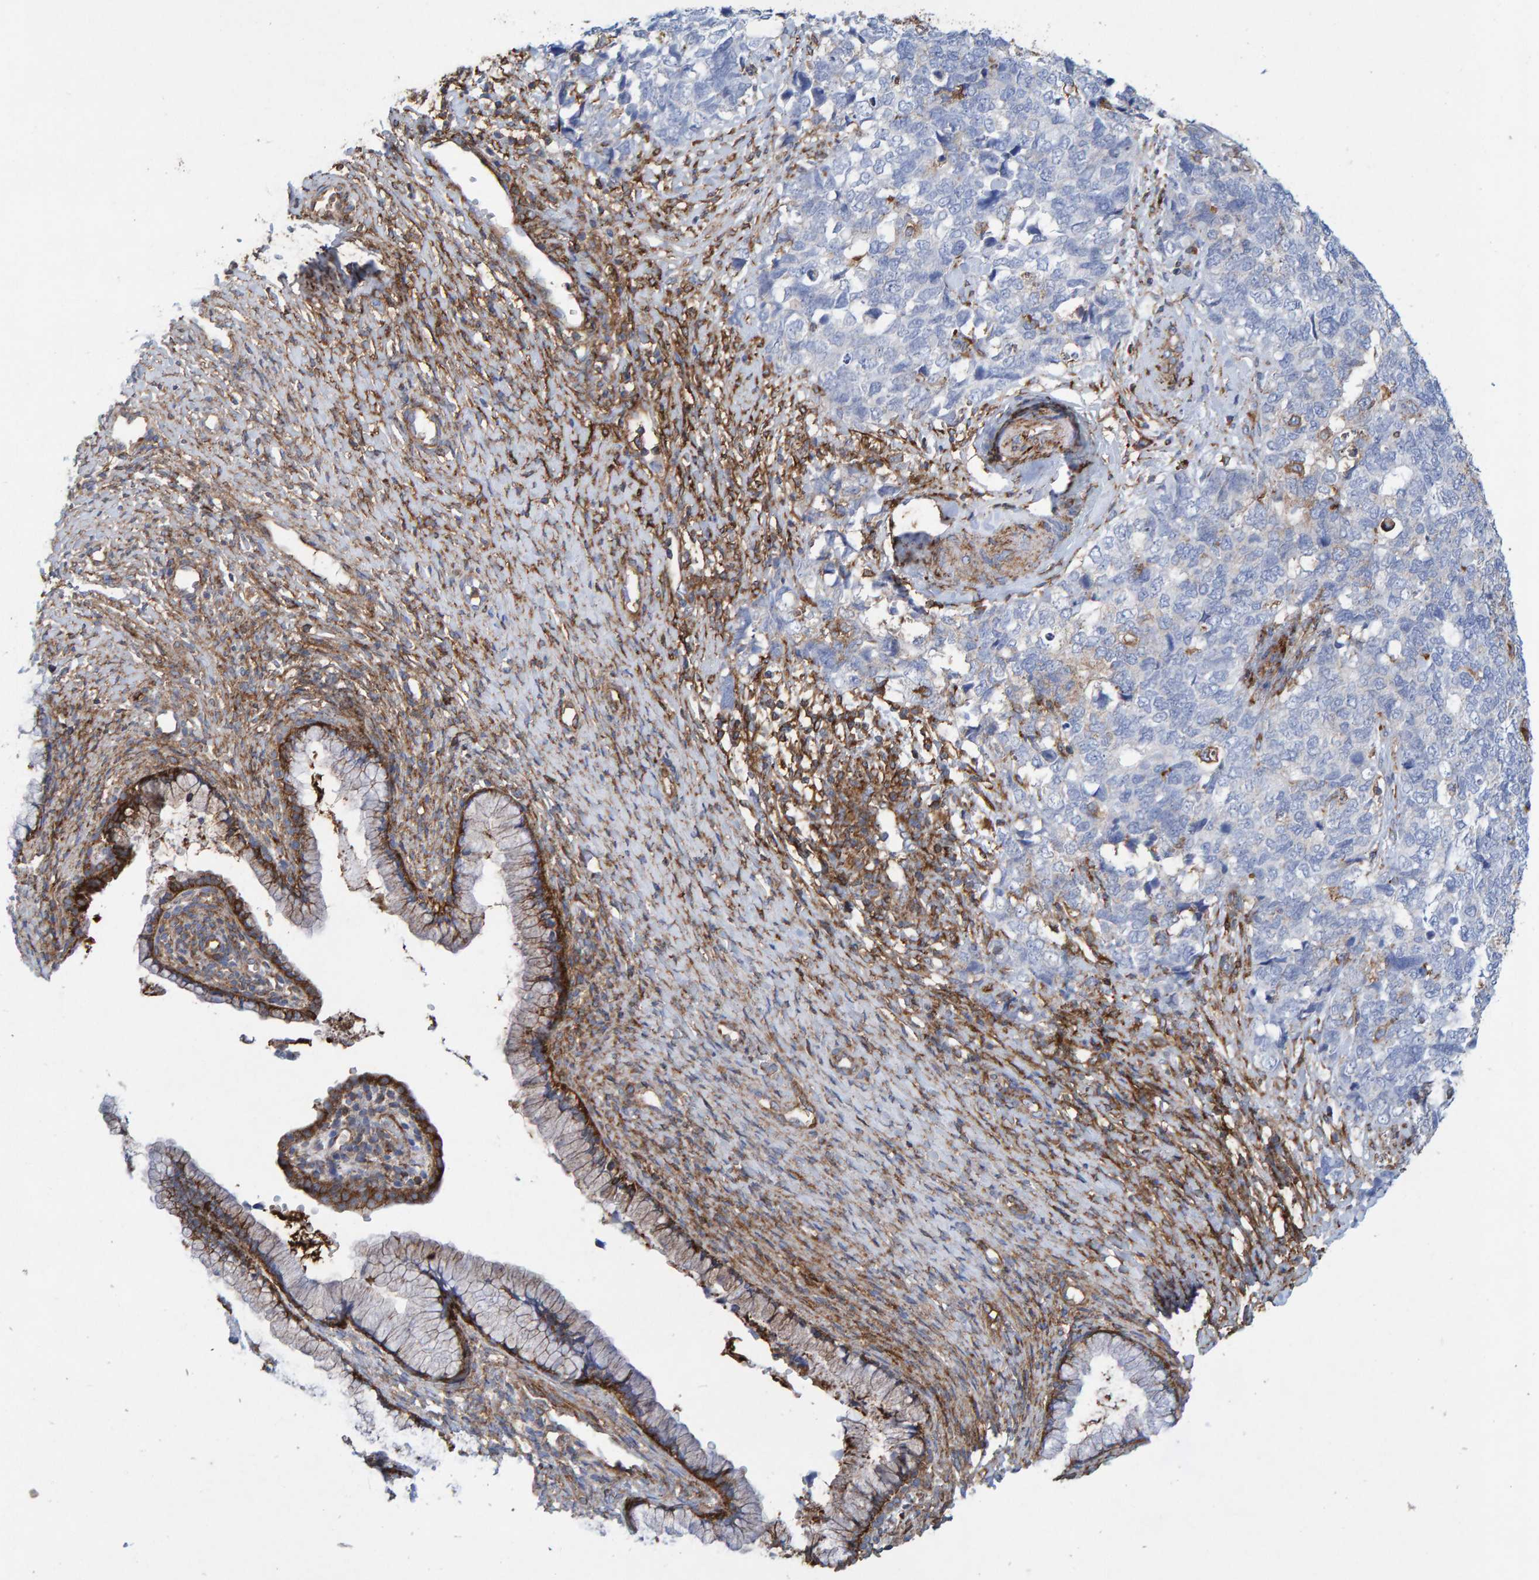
{"staining": {"intensity": "negative", "quantity": "none", "location": "none"}, "tissue": "cervical cancer", "cell_type": "Tumor cells", "image_type": "cancer", "snomed": [{"axis": "morphology", "description": "Squamous cell carcinoma, NOS"}, {"axis": "topography", "description": "Cervix"}], "caption": "Immunohistochemistry (IHC) of human squamous cell carcinoma (cervical) demonstrates no staining in tumor cells.", "gene": "MVP", "patient": {"sex": "female", "age": 63}}